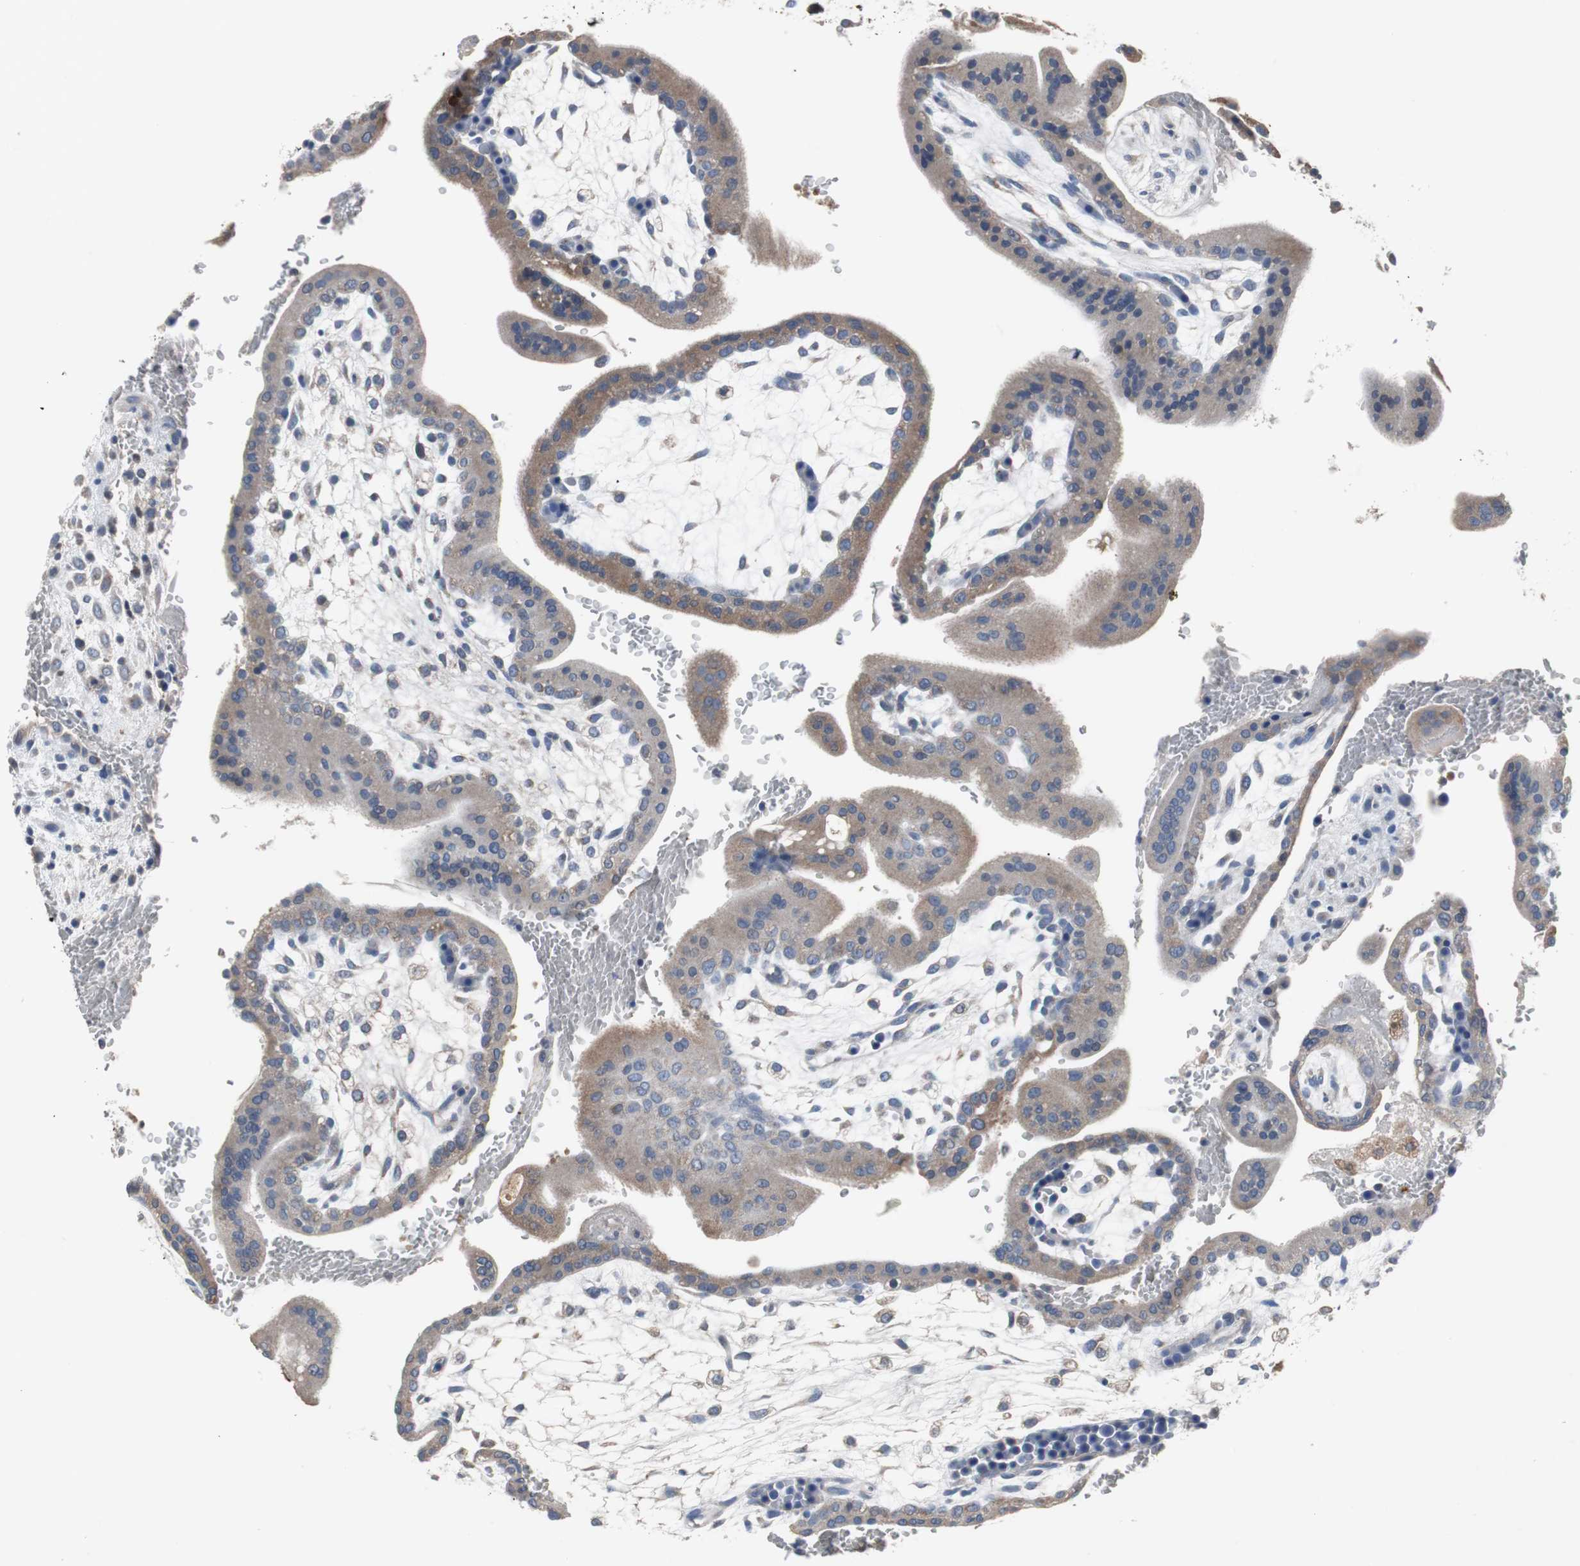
{"staining": {"intensity": "moderate", "quantity": "25%-75%", "location": "cytoplasmic/membranous"}, "tissue": "placenta", "cell_type": "Decidual cells", "image_type": "normal", "snomed": [{"axis": "morphology", "description": "Normal tissue, NOS"}, {"axis": "topography", "description": "Placenta"}], "caption": "The immunohistochemical stain labels moderate cytoplasmic/membranous expression in decidual cells of unremarkable placenta.", "gene": "CALB2", "patient": {"sex": "female", "age": 35}}